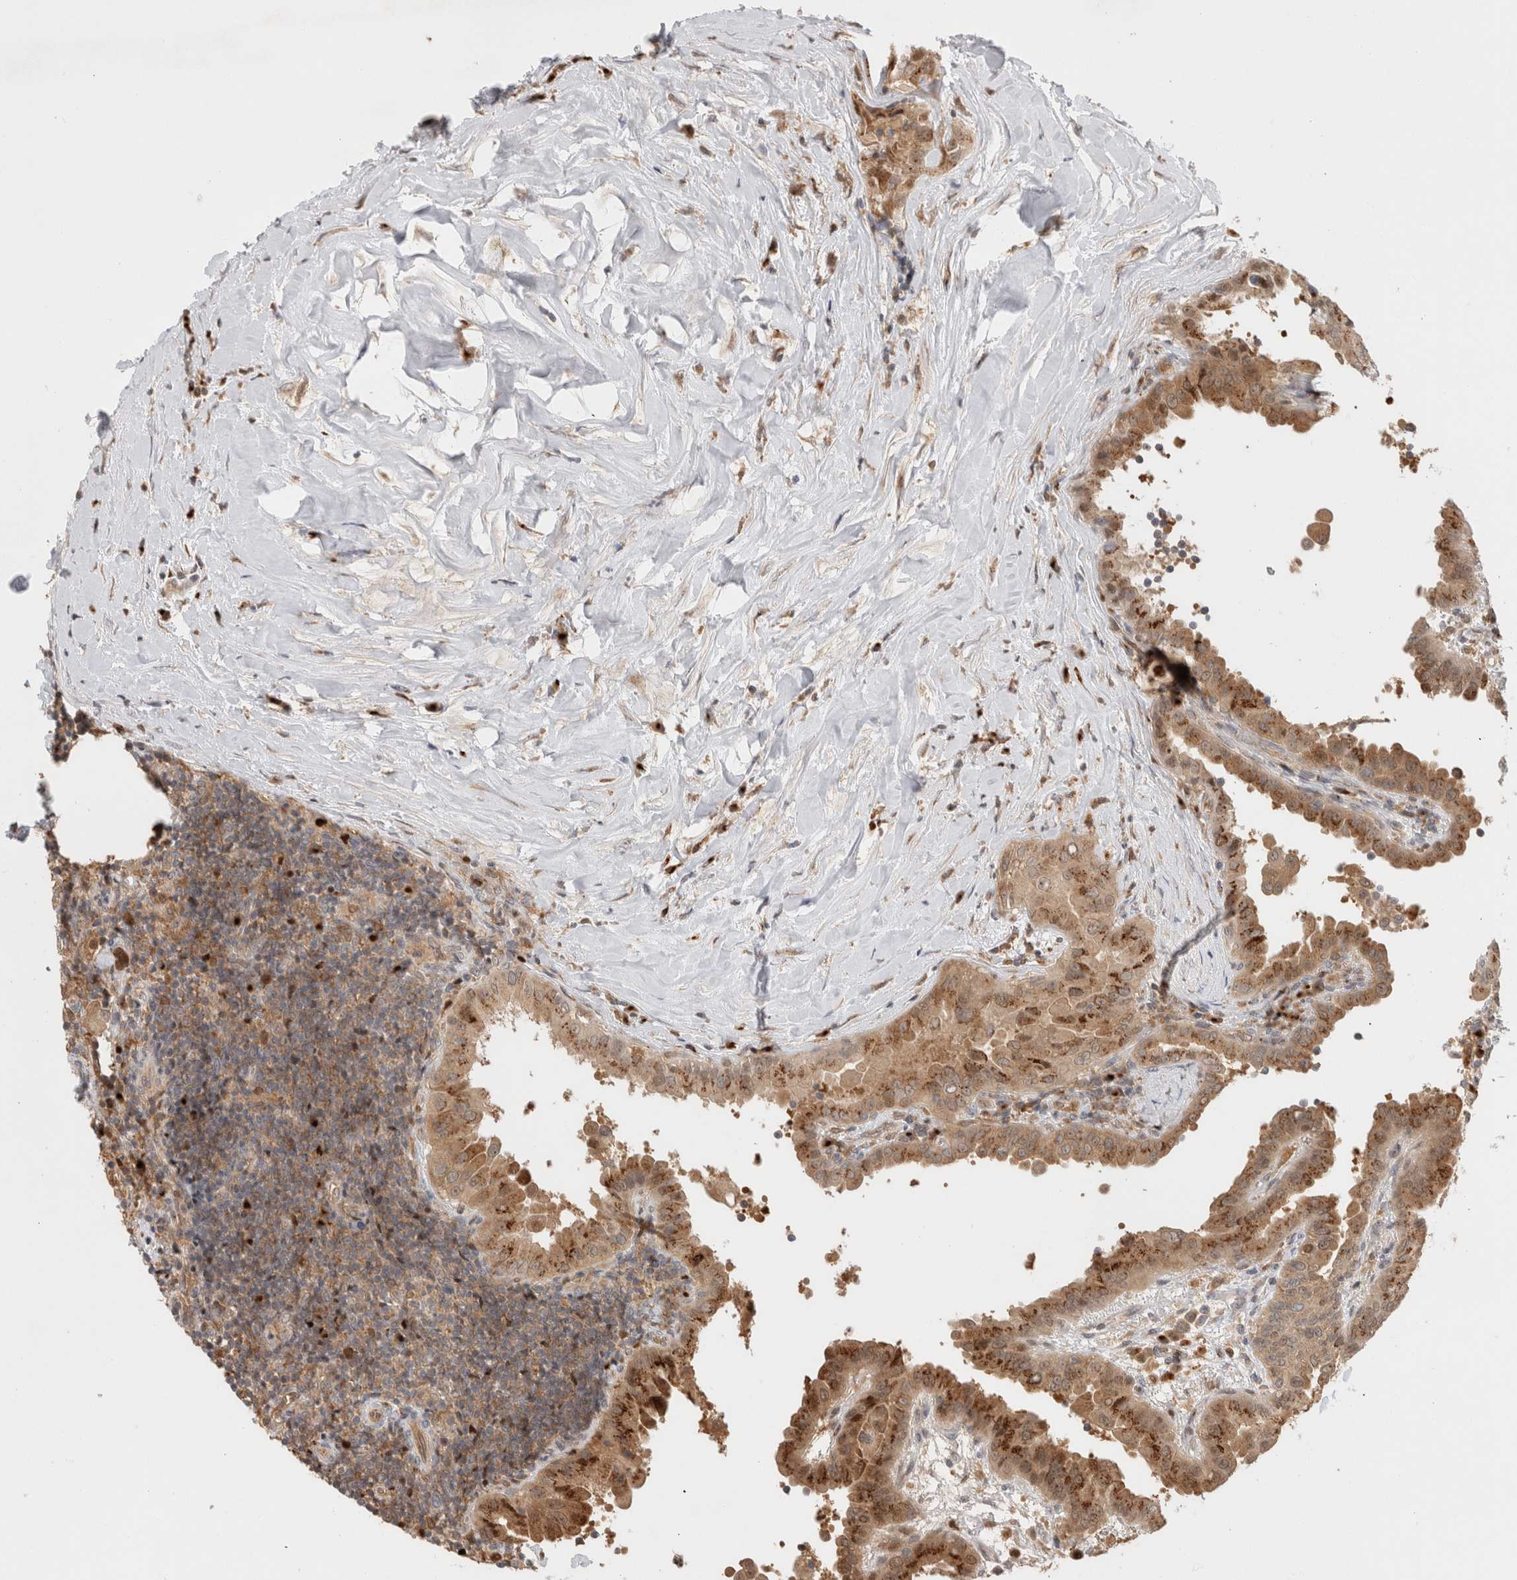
{"staining": {"intensity": "moderate", "quantity": ">75%", "location": "cytoplasmic/membranous"}, "tissue": "thyroid cancer", "cell_type": "Tumor cells", "image_type": "cancer", "snomed": [{"axis": "morphology", "description": "Papillary adenocarcinoma, NOS"}, {"axis": "topography", "description": "Thyroid gland"}], "caption": "Brown immunohistochemical staining in thyroid cancer (papillary adenocarcinoma) displays moderate cytoplasmic/membranous staining in about >75% of tumor cells.", "gene": "OTUD6B", "patient": {"sex": "male", "age": 33}}